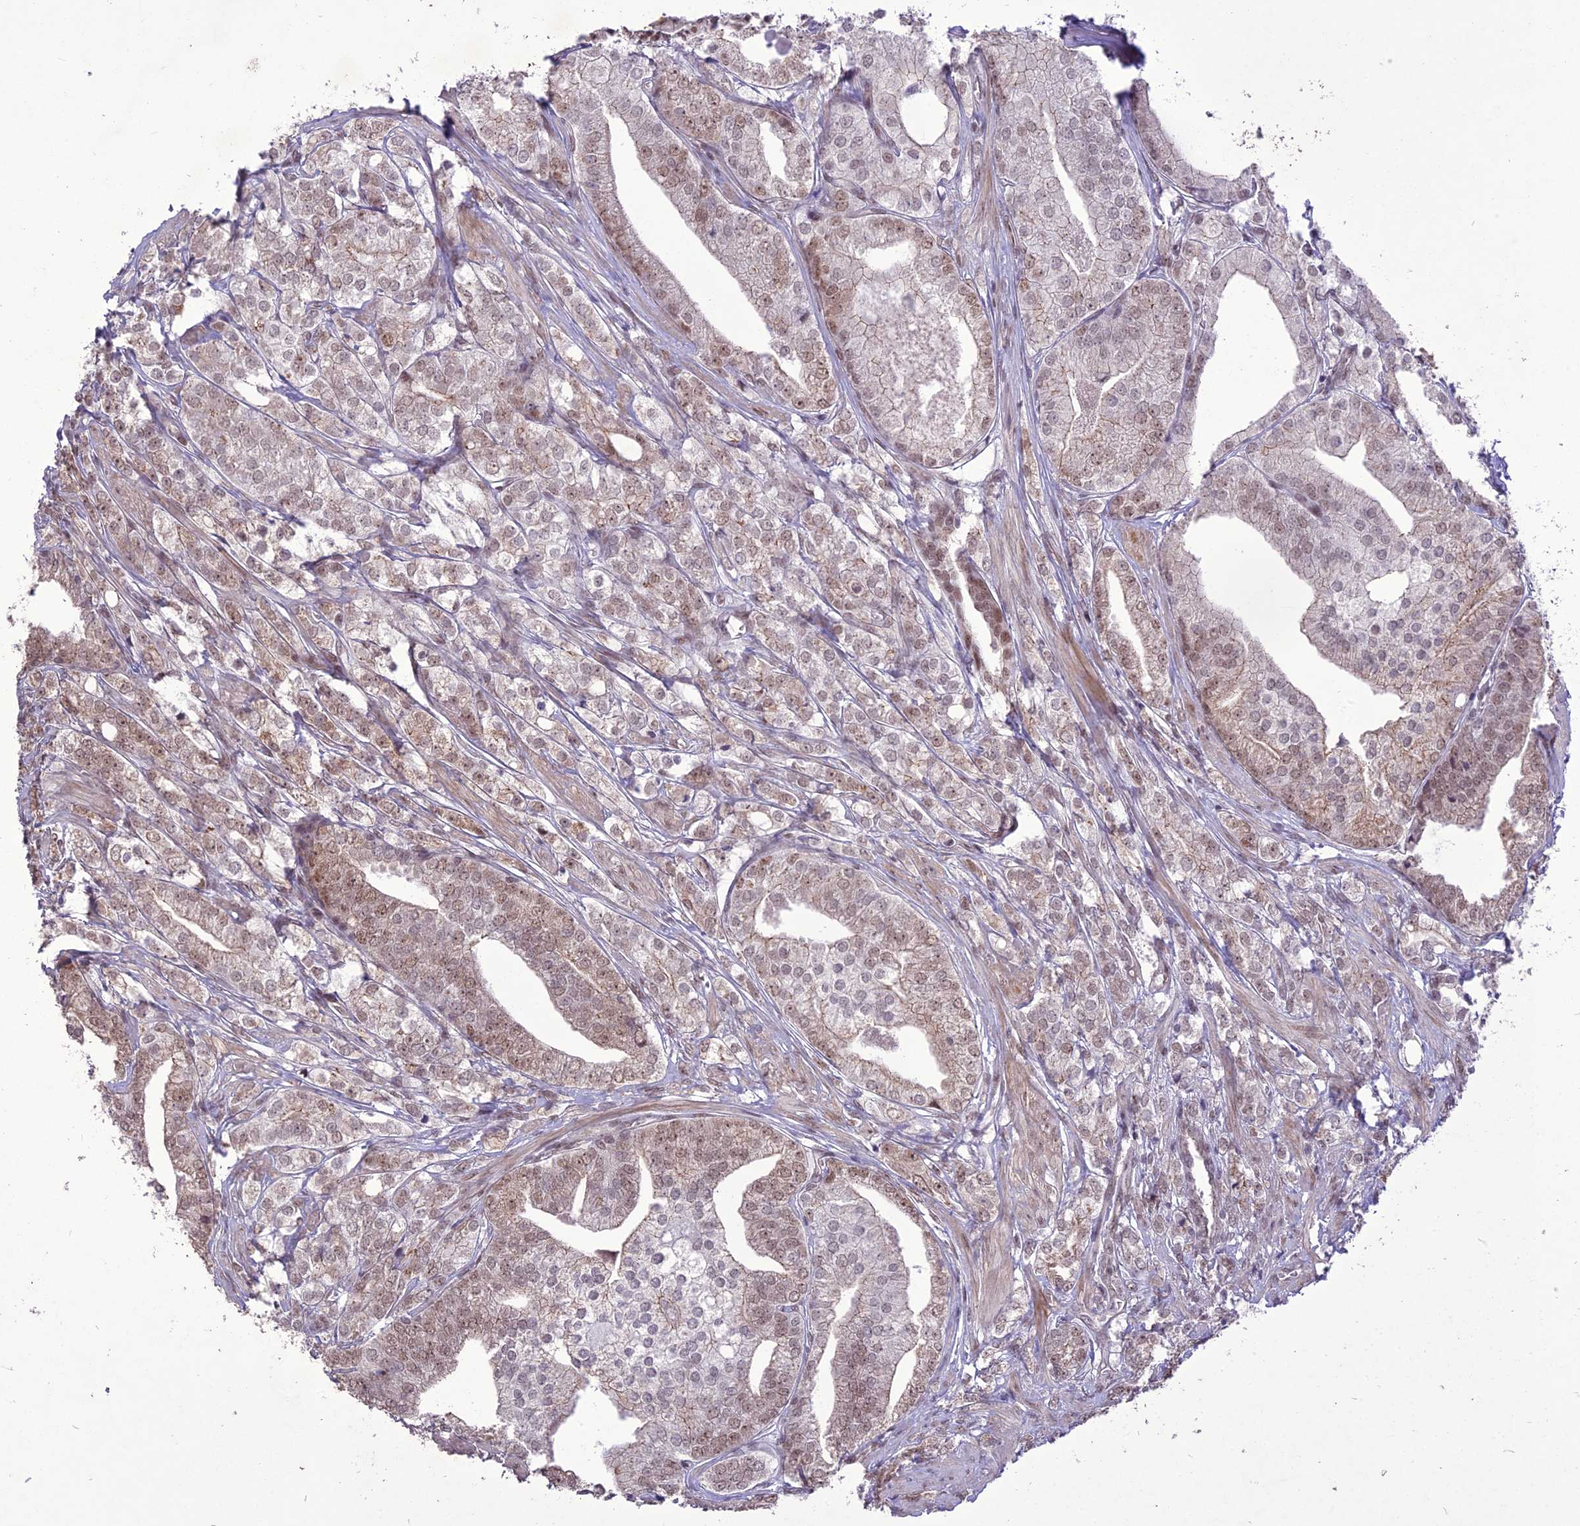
{"staining": {"intensity": "weak", "quantity": "25%-75%", "location": "nuclear"}, "tissue": "prostate cancer", "cell_type": "Tumor cells", "image_type": "cancer", "snomed": [{"axis": "morphology", "description": "Adenocarcinoma, High grade"}, {"axis": "topography", "description": "Prostate"}], "caption": "A brown stain labels weak nuclear positivity of a protein in prostate cancer tumor cells.", "gene": "DIS3", "patient": {"sex": "male", "age": 50}}